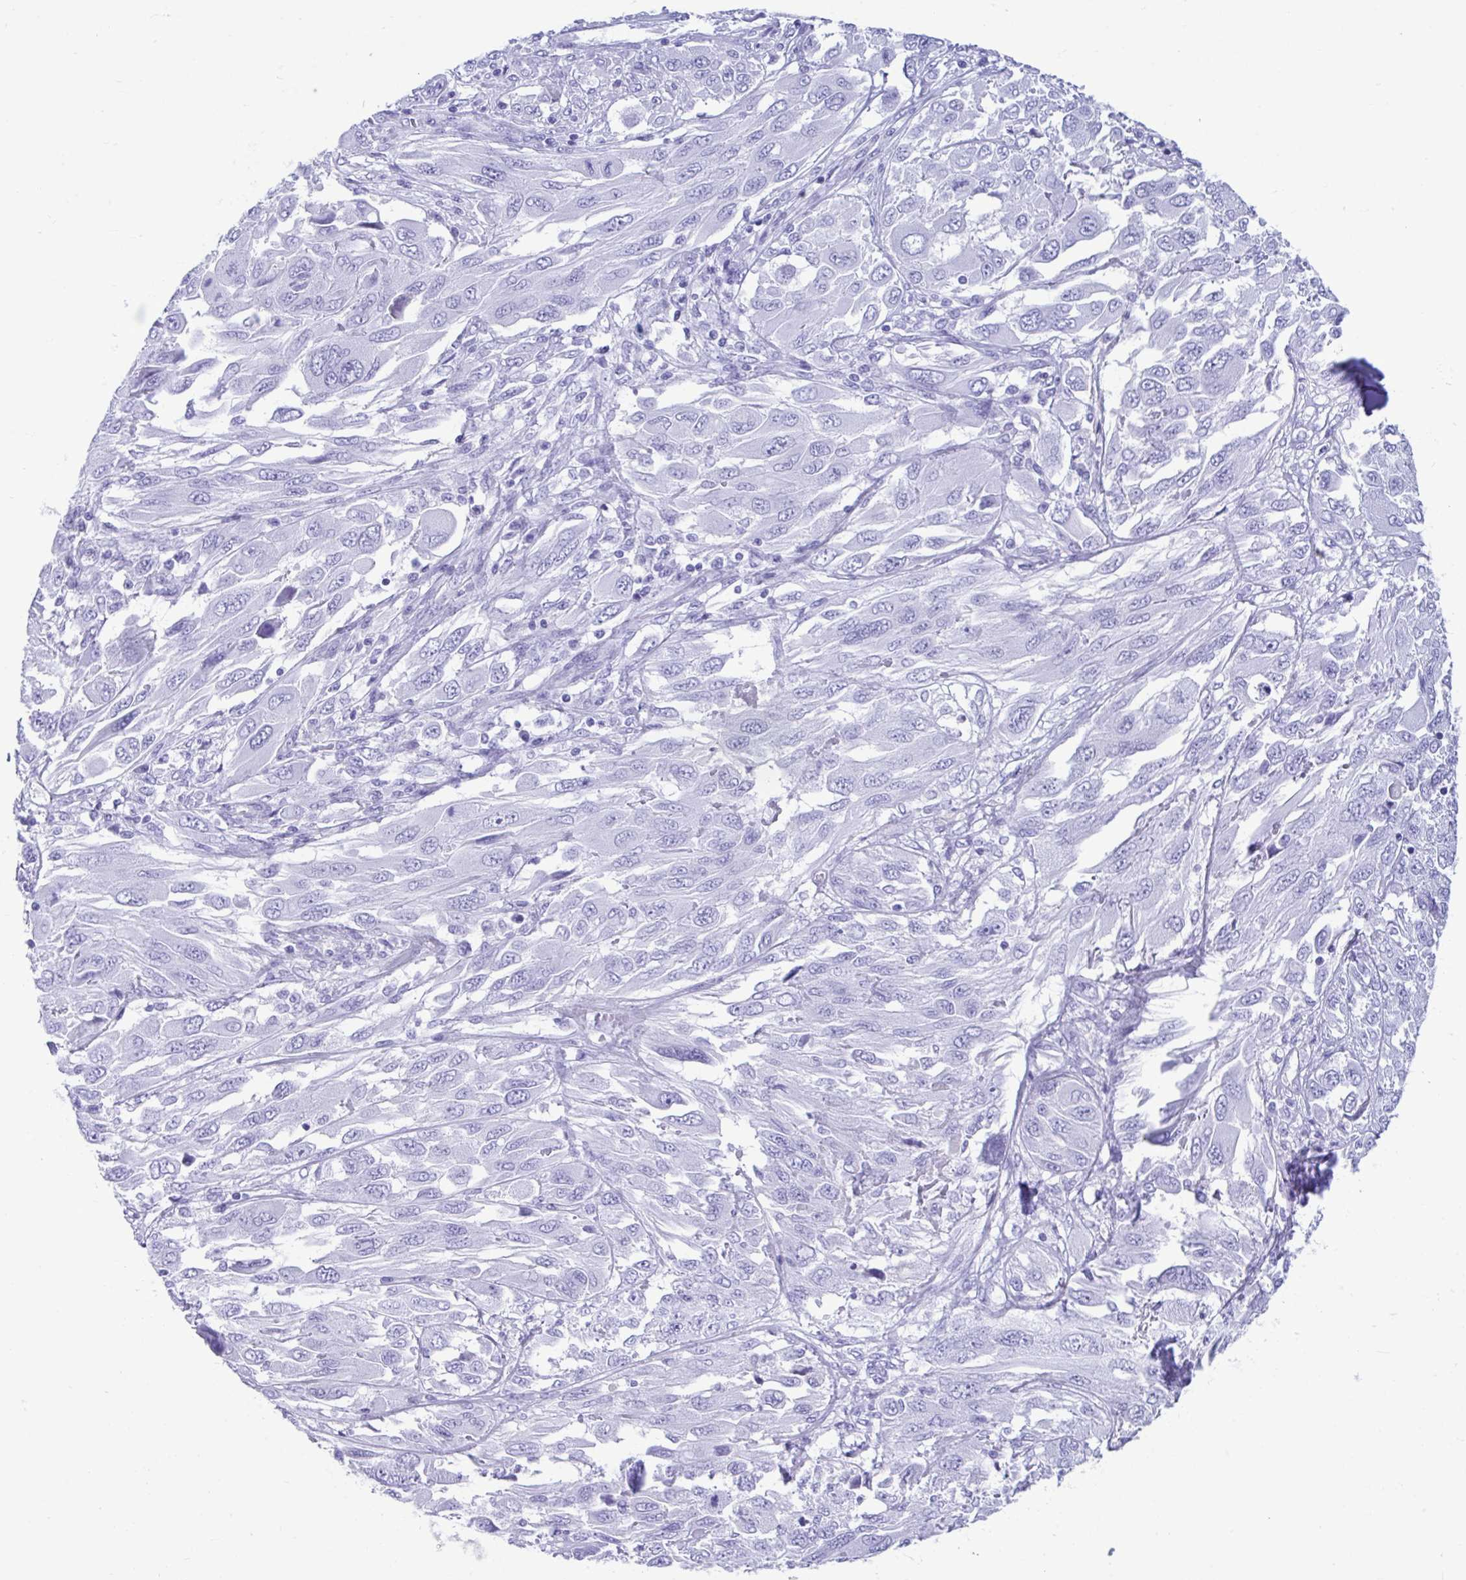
{"staining": {"intensity": "negative", "quantity": "none", "location": "none"}, "tissue": "melanoma", "cell_type": "Tumor cells", "image_type": "cancer", "snomed": [{"axis": "morphology", "description": "Malignant melanoma, NOS"}, {"axis": "topography", "description": "Skin"}], "caption": "This is an immunohistochemistry histopathology image of human malignant melanoma. There is no positivity in tumor cells.", "gene": "SMIM9", "patient": {"sex": "female", "age": 91}}